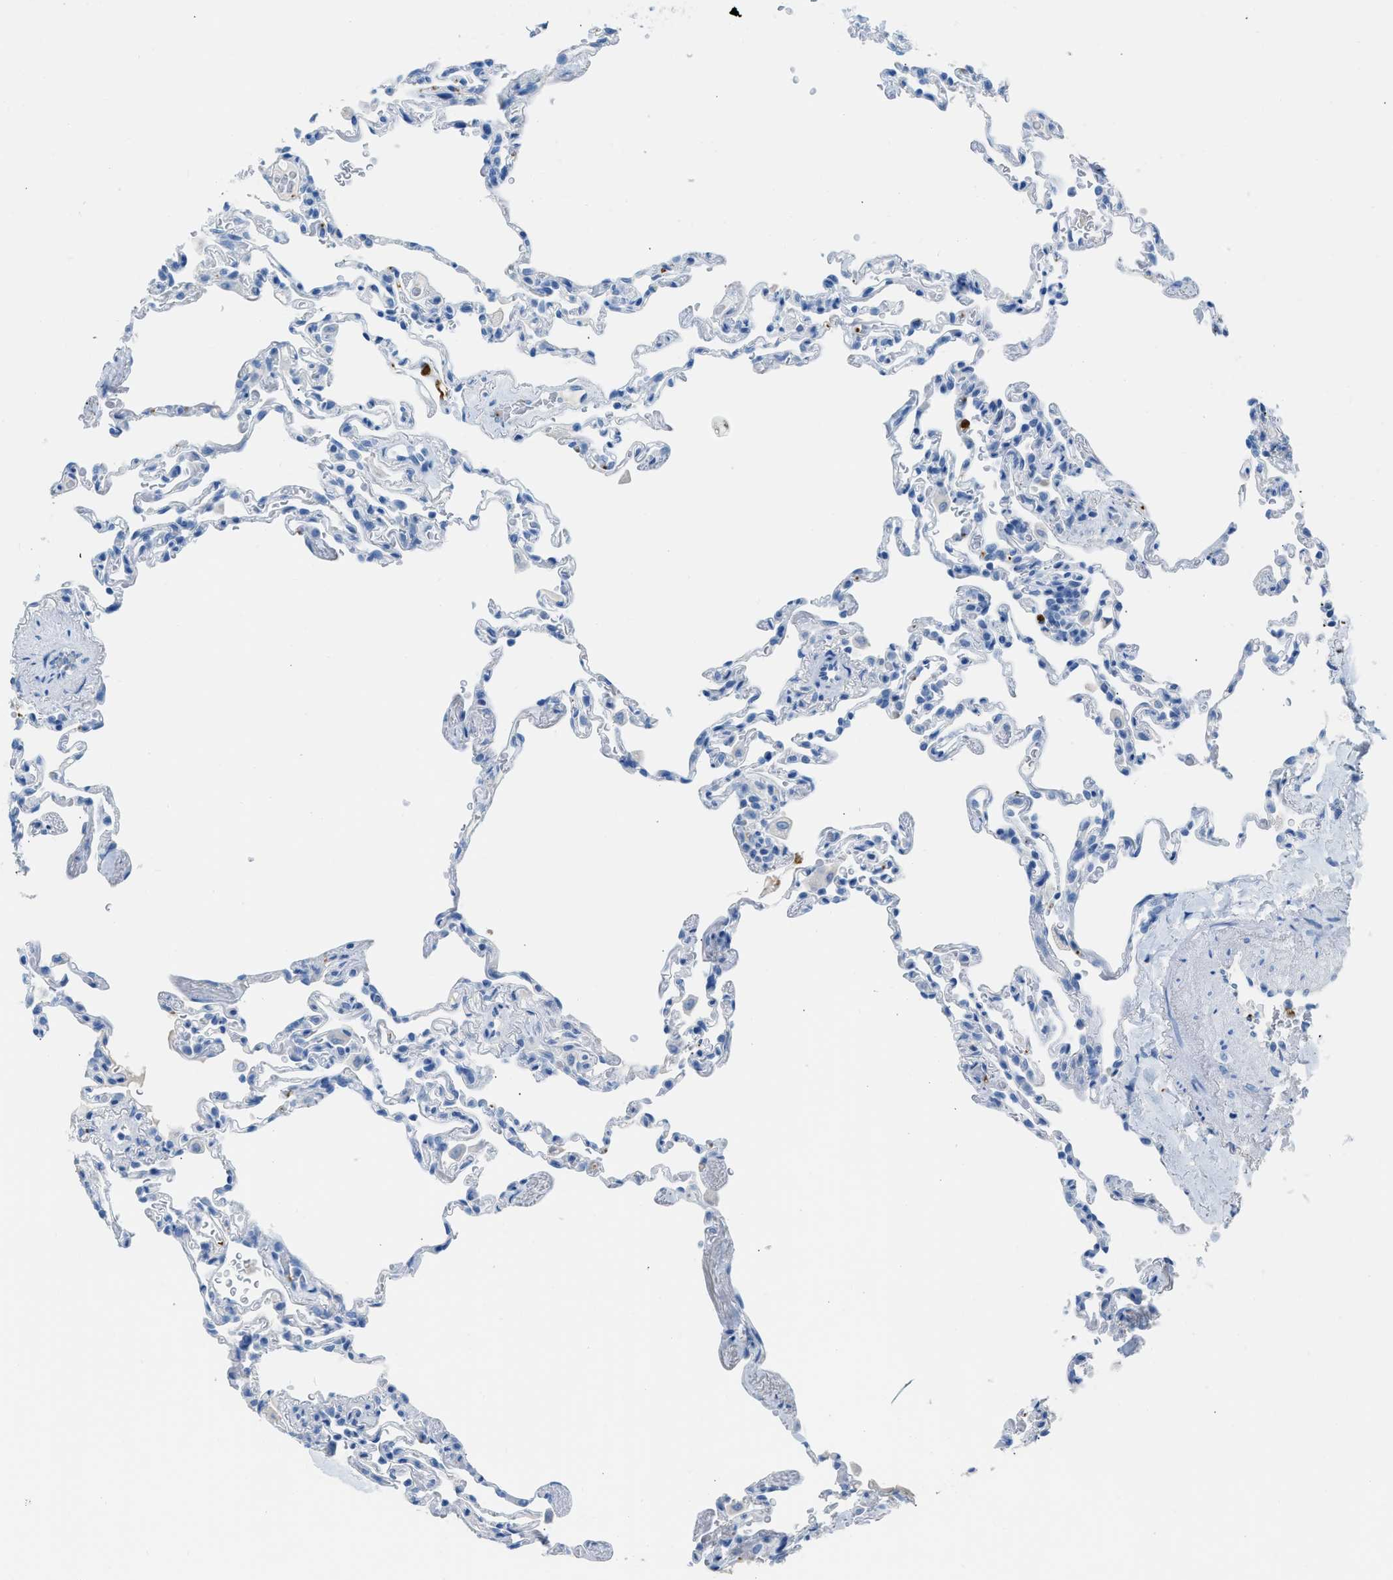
{"staining": {"intensity": "negative", "quantity": "none", "location": "none"}, "tissue": "lung", "cell_type": "Alveolar cells", "image_type": "normal", "snomed": [{"axis": "morphology", "description": "Normal tissue, NOS"}, {"axis": "topography", "description": "Lung"}], "caption": "High power microscopy image of an IHC micrograph of normal lung, revealing no significant positivity in alveolar cells. The staining was performed using DAB to visualize the protein expression in brown, while the nuclei were stained in blue with hematoxylin (Magnification: 20x).", "gene": "FAIM2", "patient": {"sex": "male", "age": 59}}